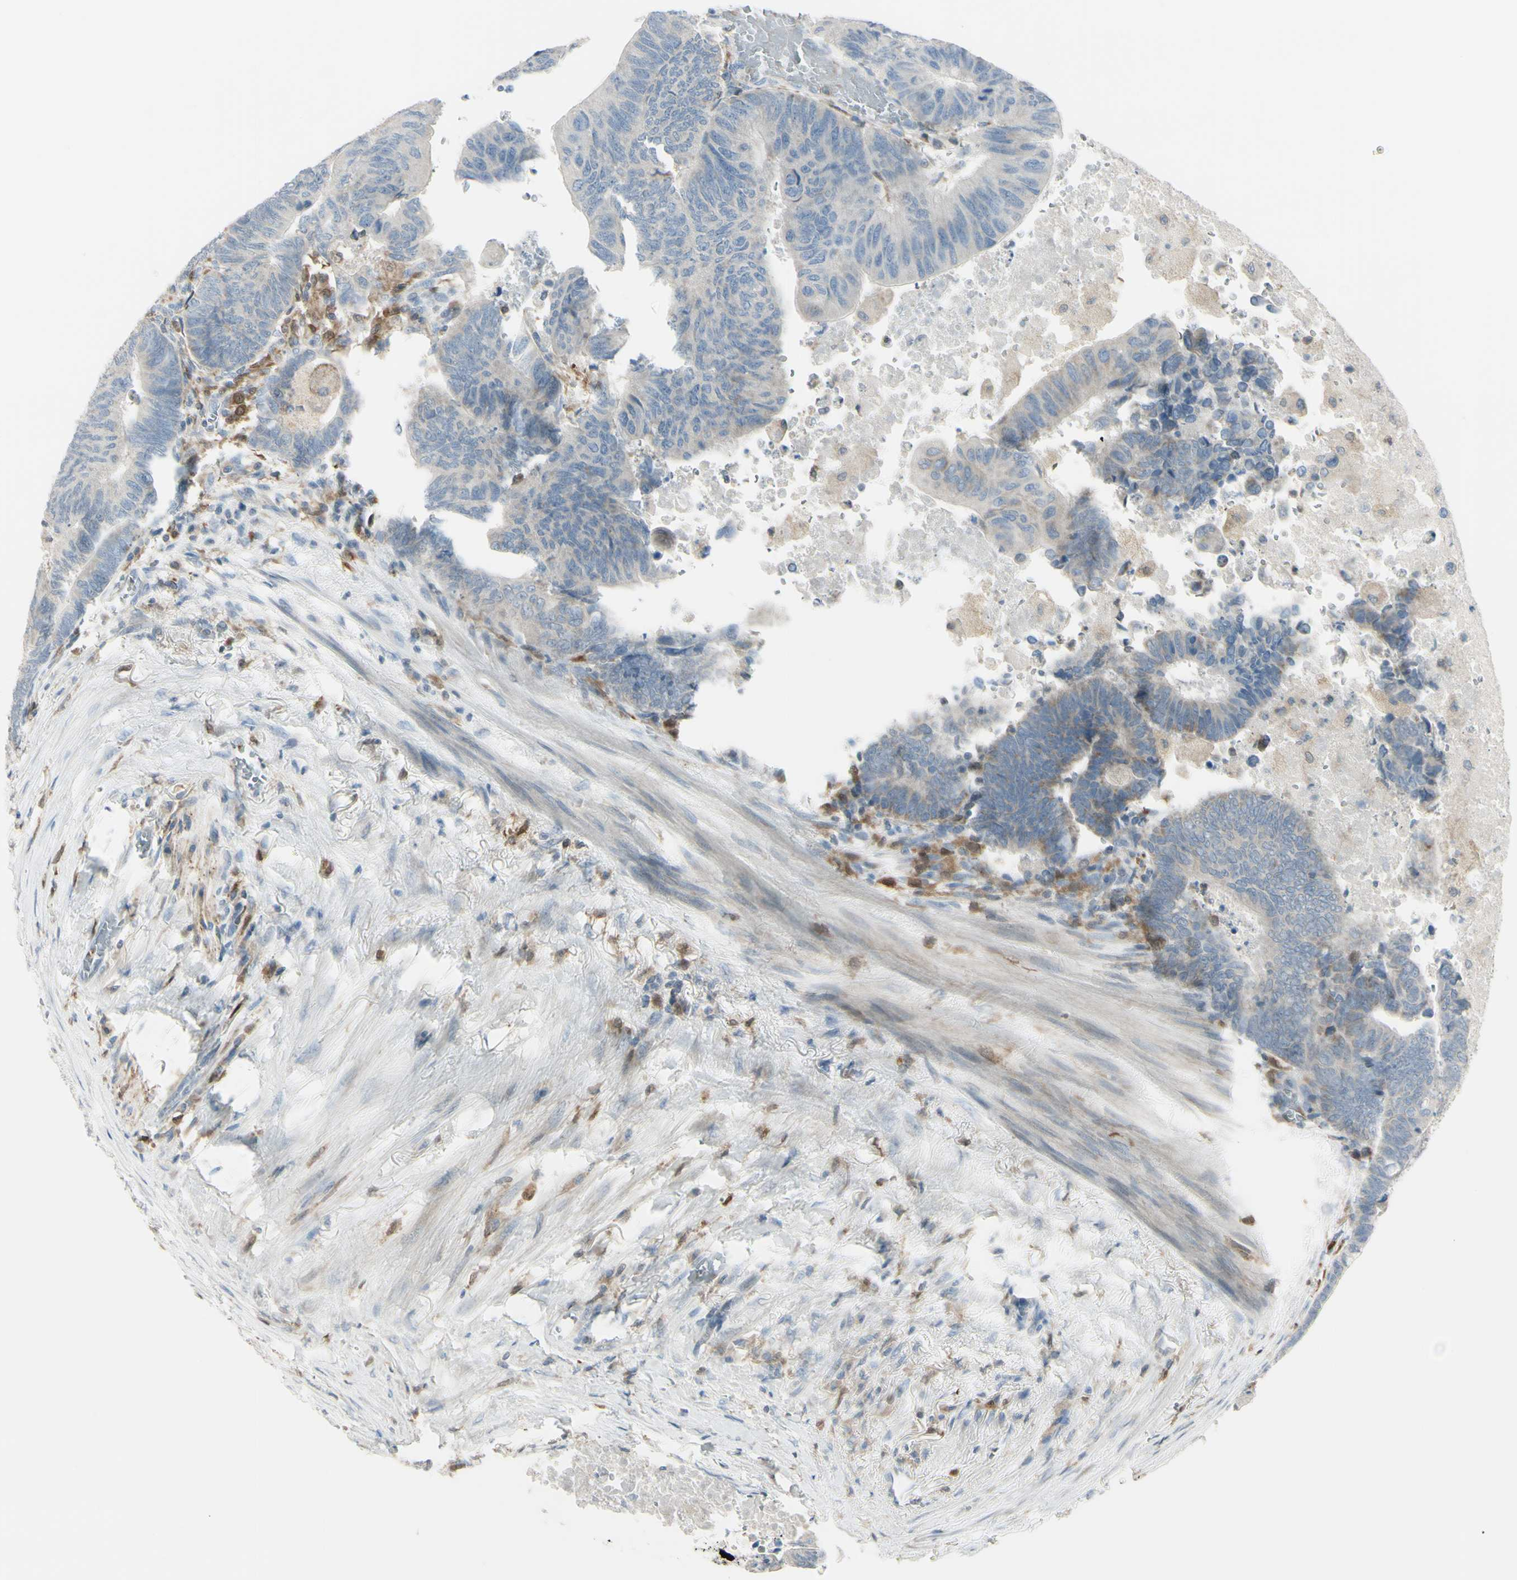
{"staining": {"intensity": "weak", "quantity": "<25%", "location": "cytoplasmic/membranous"}, "tissue": "colorectal cancer", "cell_type": "Tumor cells", "image_type": "cancer", "snomed": [{"axis": "morphology", "description": "Normal tissue, NOS"}, {"axis": "morphology", "description": "Adenocarcinoma, NOS"}, {"axis": "topography", "description": "Rectum"}, {"axis": "topography", "description": "Peripheral nerve tissue"}], "caption": "High power microscopy image of an immunohistochemistry (IHC) photomicrograph of colorectal cancer, revealing no significant staining in tumor cells.", "gene": "CYRIB", "patient": {"sex": "male", "age": 92}}